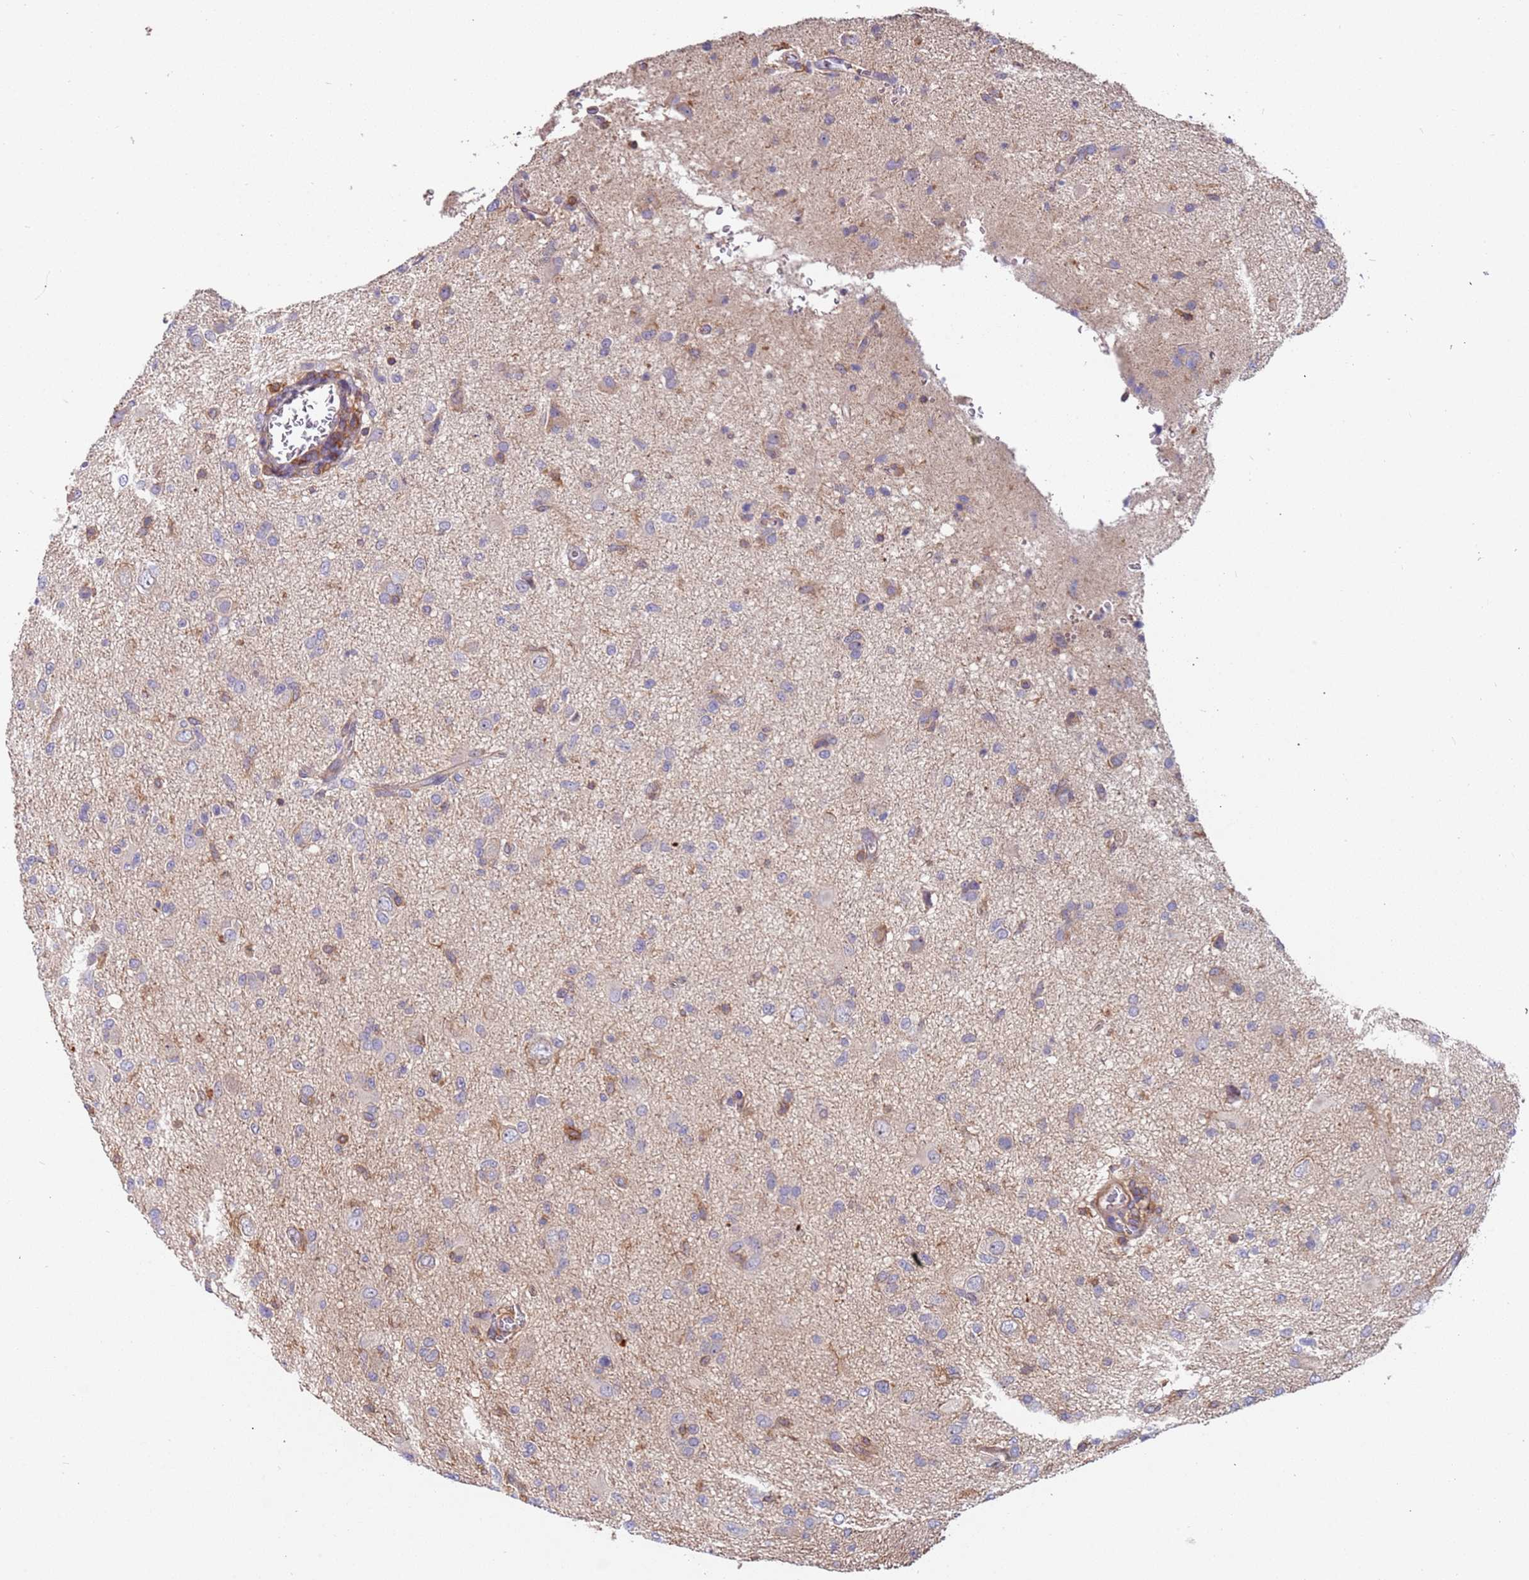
{"staining": {"intensity": "negative", "quantity": "none", "location": "none"}, "tissue": "glioma", "cell_type": "Tumor cells", "image_type": "cancer", "snomed": [{"axis": "morphology", "description": "Glioma, malignant, High grade"}, {"axis": "topography", "description": "Brain"}], "caption": "There is no significant expression in tumor cells of malignant glioma (high-grade).", "gene": "SYT4", "patient": {"sex": "female", "age": 57}}